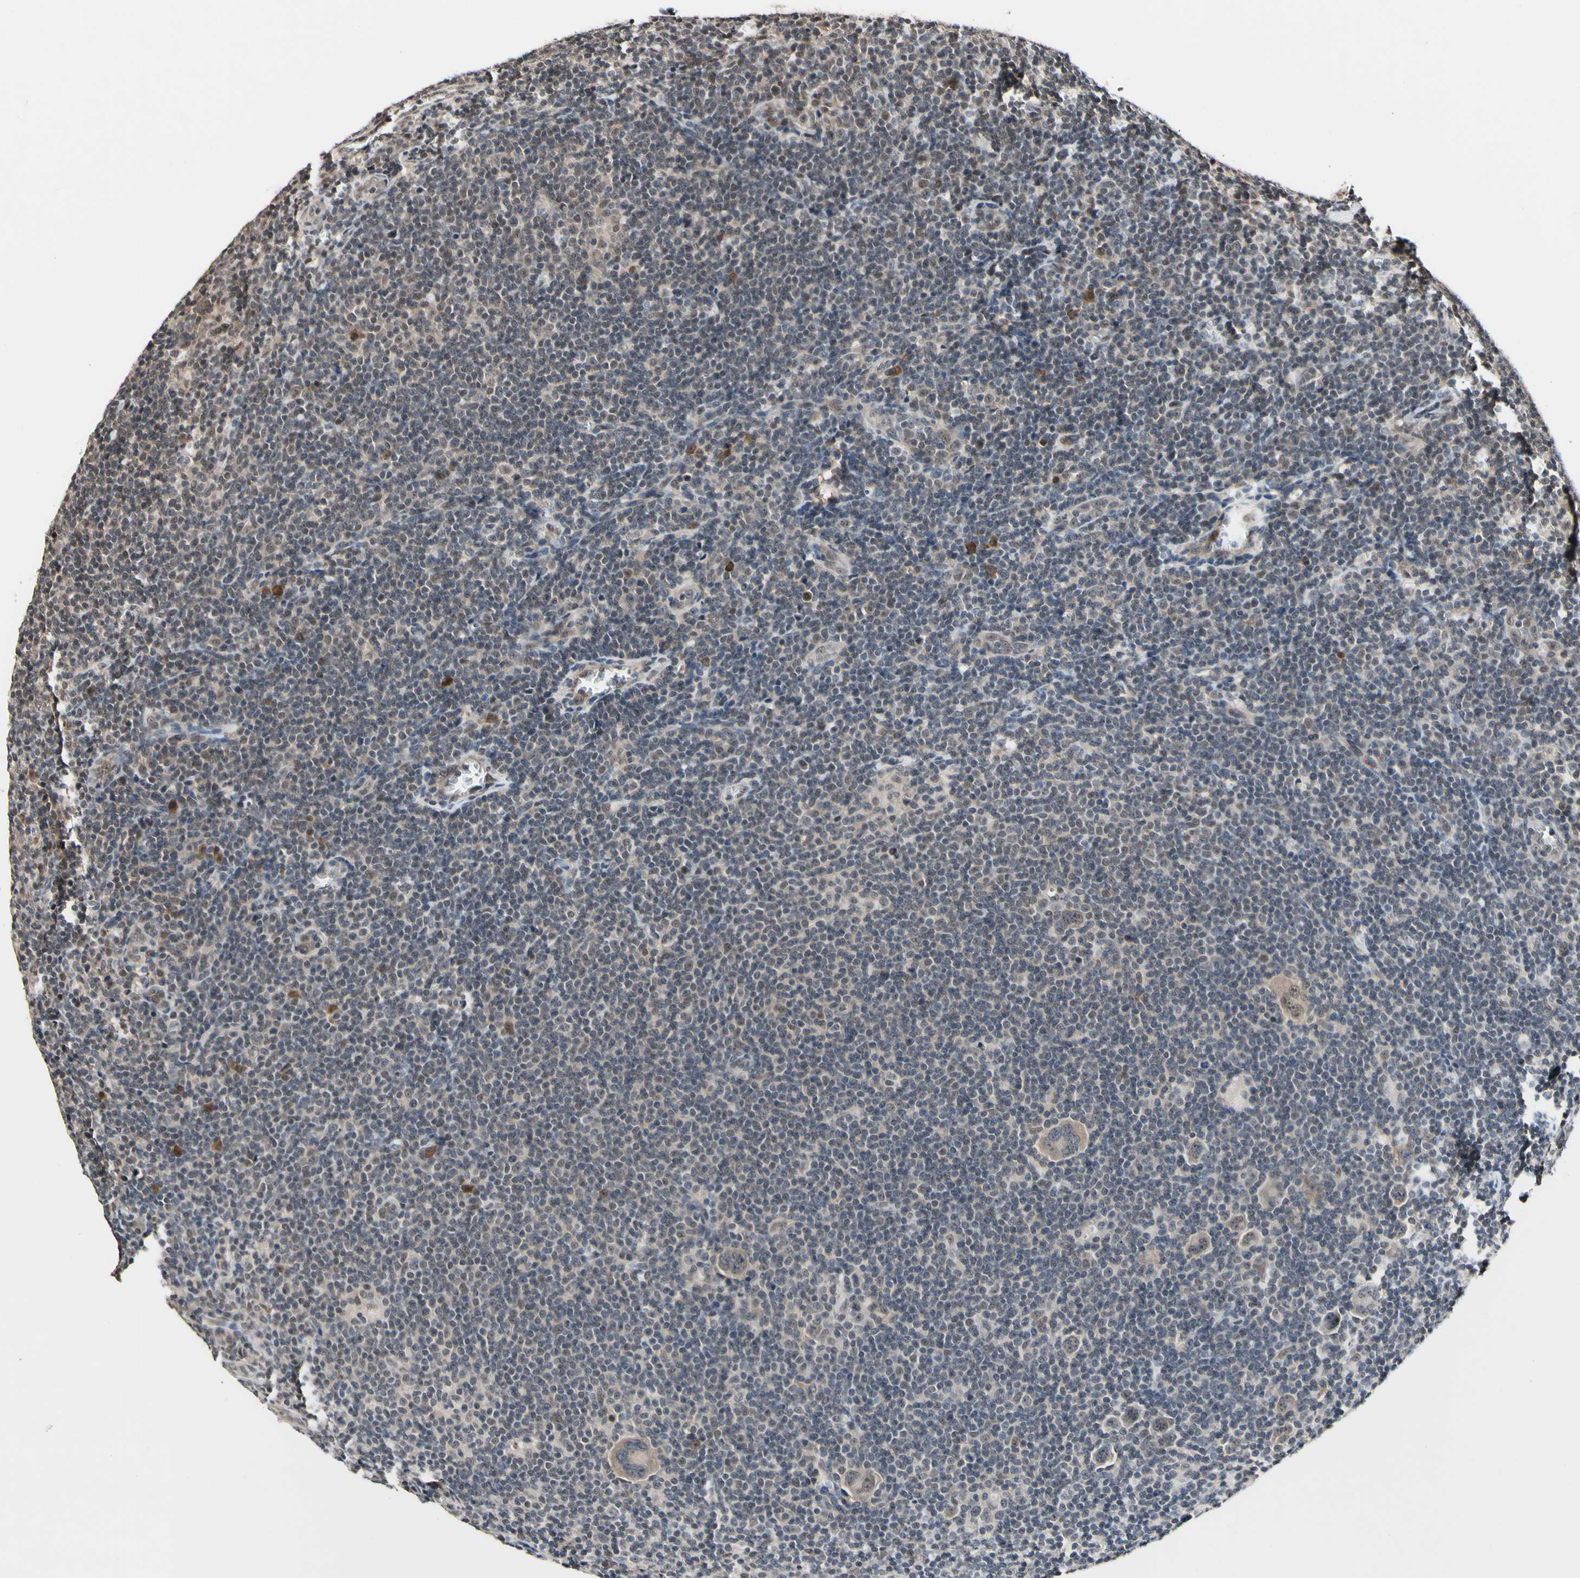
{"staining": {"intensity": "weak", "quantity": ">75%", "location": "cytoplasmic/membranous"}, "tissue": "lymphoma", "cell_type": "Tumor cells", "image_type": "cancer", "snomed": [{"axis": "morphology", "description": "Hodgkin's disease, NOS"}, {"axis": "topography", "description": "Lymph node"}], "caption": "The photomicrograph shows staining of Hodgkin's disease, revealing weak cytoplasmic/membranous protein positivity (brown color) within tumor cells. Immunohistochemistry (ihc) stains the protein of interest in brown and the nuclei are stained blue.", "gene": "PSMD10", "patient": {"sex": "female", "age": 57}}